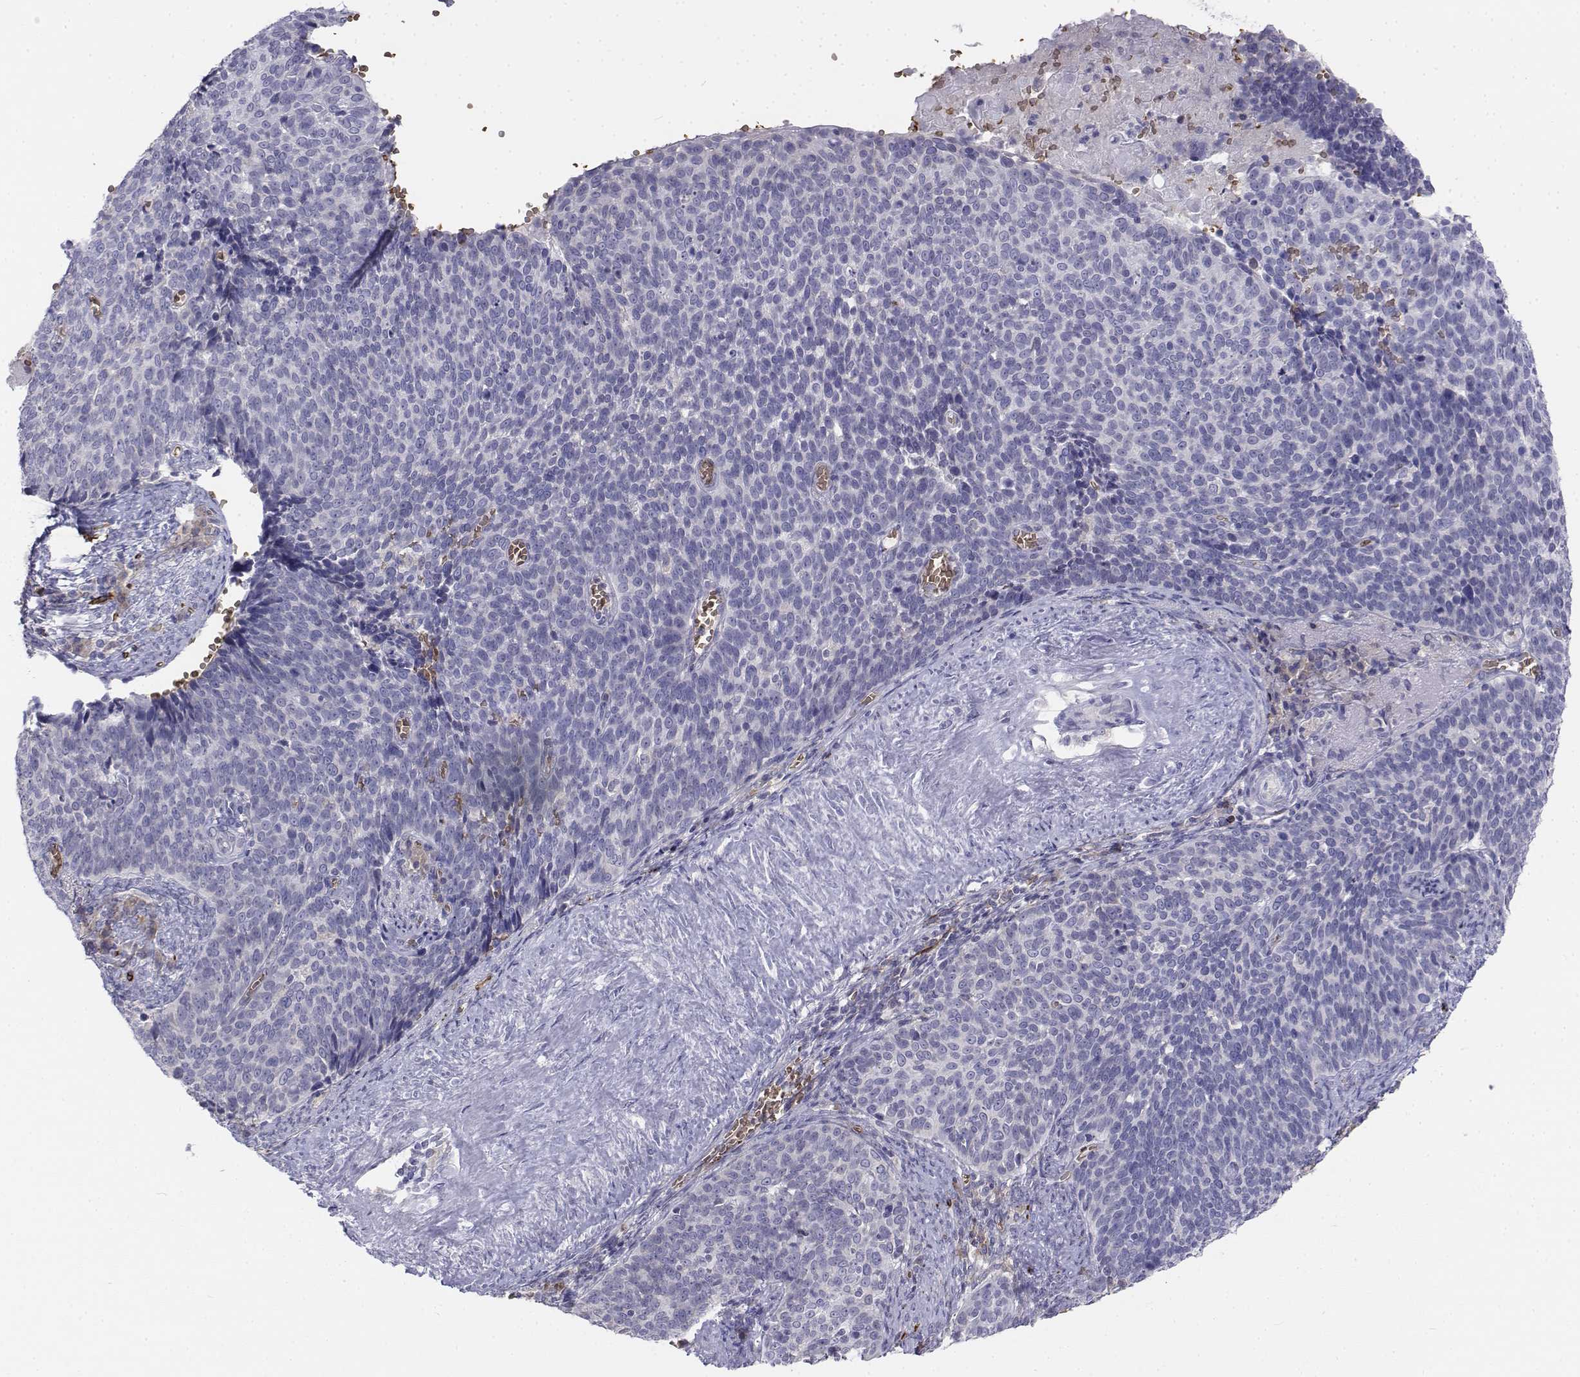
{"staining": {"intensity": "negative", "quantity": "none", "location": "none"}, "tissue": "cervical cancer", "cell_type": "Tumor cells", "image_type": "cancer", "snomed": [{"axis": "morphology", "description": "Normal tissue, NOS"}, {"axis": "morphology", "description": "Squamous cell carcinoma, NOS"}, {"axis": "topography", "description": "Cervix"}], "caption": "Immunohistochemistry micrograph of neoplastic tissue: squamous cell carcinoma (cervical) stained with DAB (3,3'-diaminobenzidine) reveals no significant protein staining in tumor cells.", "gene": "CADM1", "patient": {"sex": "female", "age": 39}}